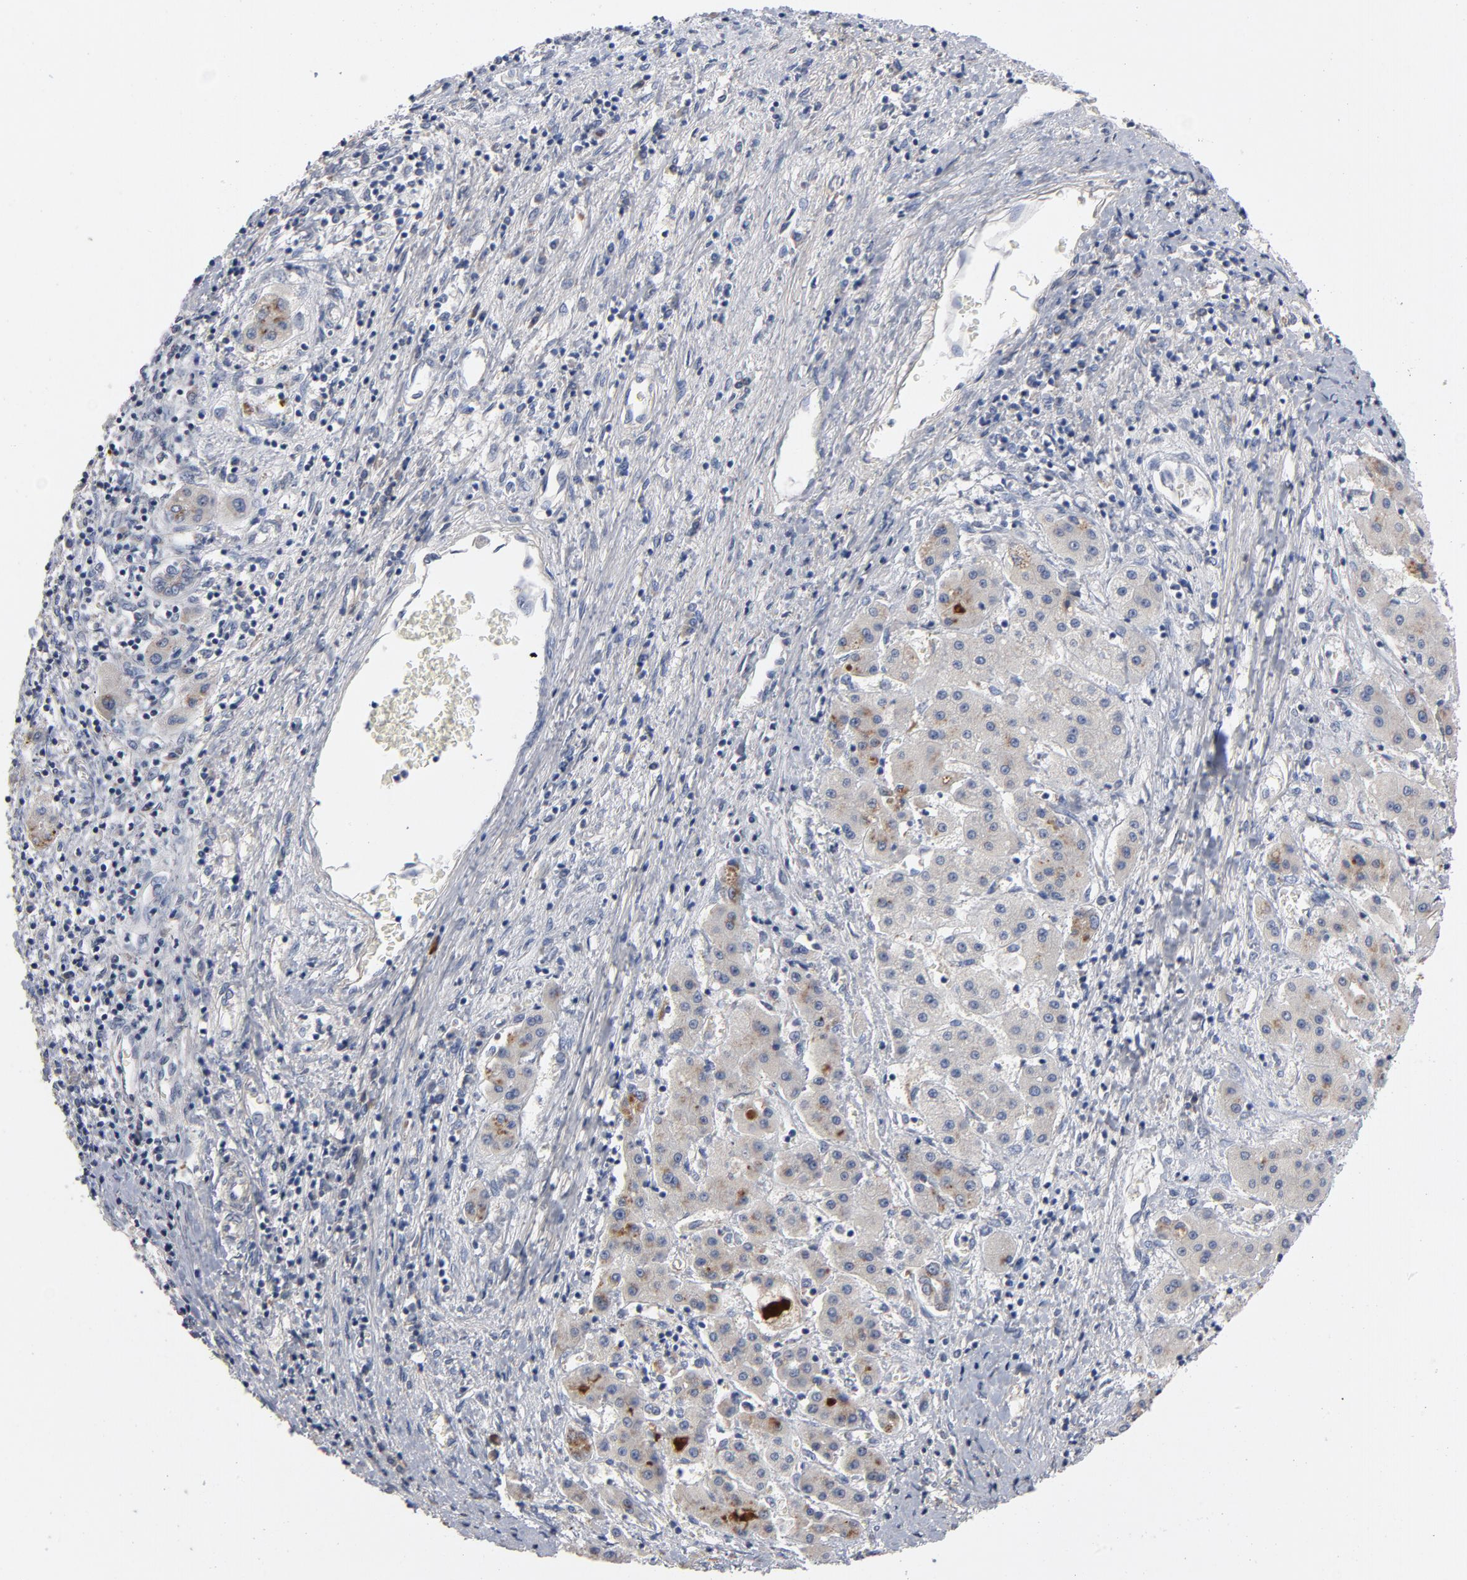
{"staining": {"intensity": "weak", "quantity": ">75%", "location": "cytoplasmic/membranous"}, "tissue": "liver cancer", "cell_type": "Tumor cells", "image_type": "cancer", "snomed": [{"axis": "morphology", "description": "Carcinoma, Hepatocellular, NOS"}, {"axis": "topography", "description": "Liver"}], "caption": "This image shows liver cancer stained with immunohistochemistry (IHC) to label a protein in brown. The cytoplasmic/membranous of tumor cells show weak positivity for the protein. Nuclei are counter-stained blue.", "gene": "CCDC134", "patient": {"sex": "male", "age": 24}}